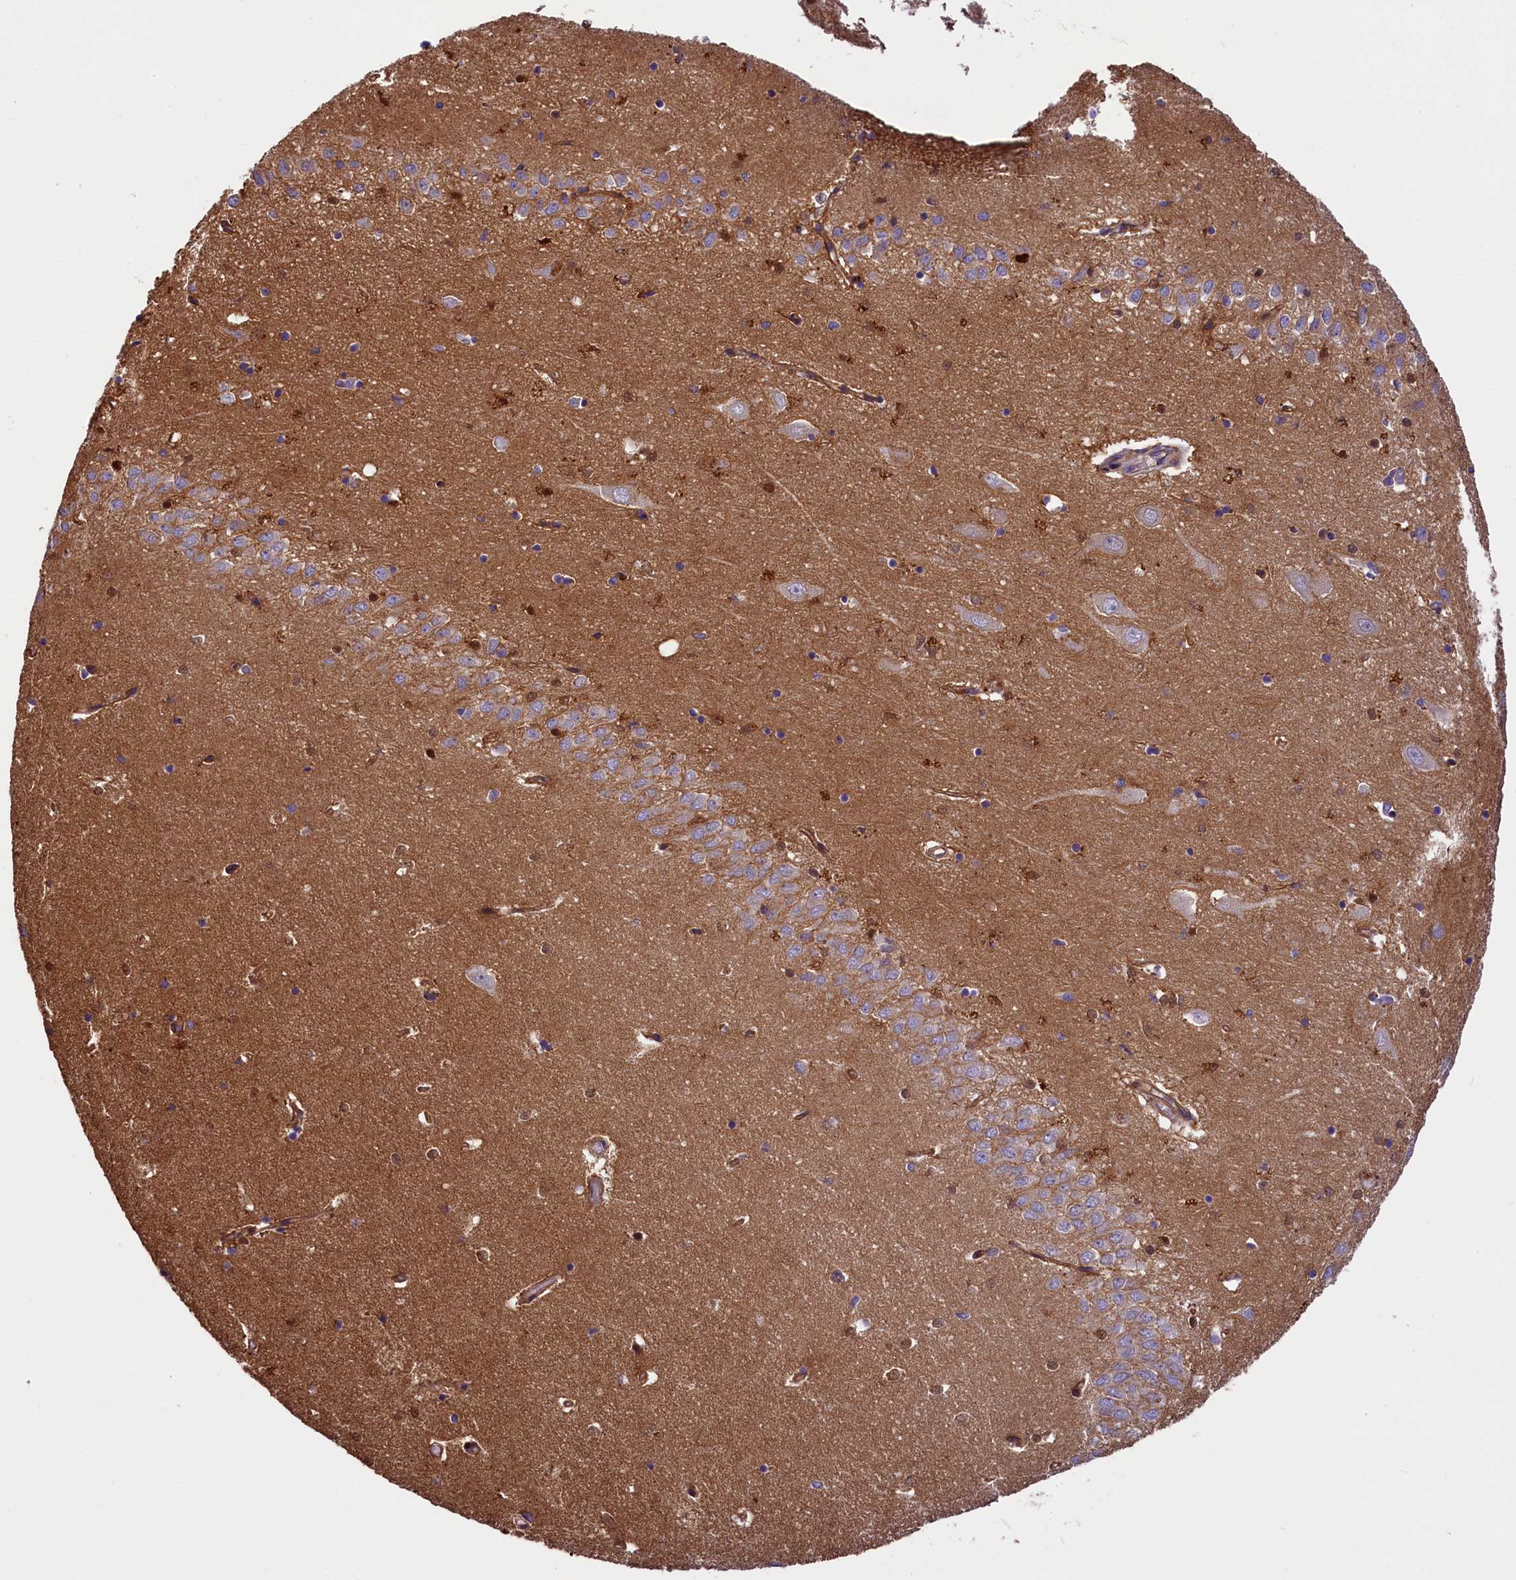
{"staining": {"intensity": "moderate", "quantity": "<25%", "location": "cytoplasmic/membranous"}, "tissue": "hippocampus", "cell_type": "Glial cells", "image_type": "normal", "snomed": [{"axis": "morphology", "description": "Normal tissue, NOS"}, {"axis": "topography", "description": "Hippocampus"}], "caption": "Moderate cytoplasmic/membranous positivity is identified in about <25% of glial cells in benign hippocampus. Using DAB (brown) and hematoxylin (blue) stains, captured at high magnification using brightfield microscopy.", "gene": "ERMARD", "patient": {"sex": "female", "age": 64}}